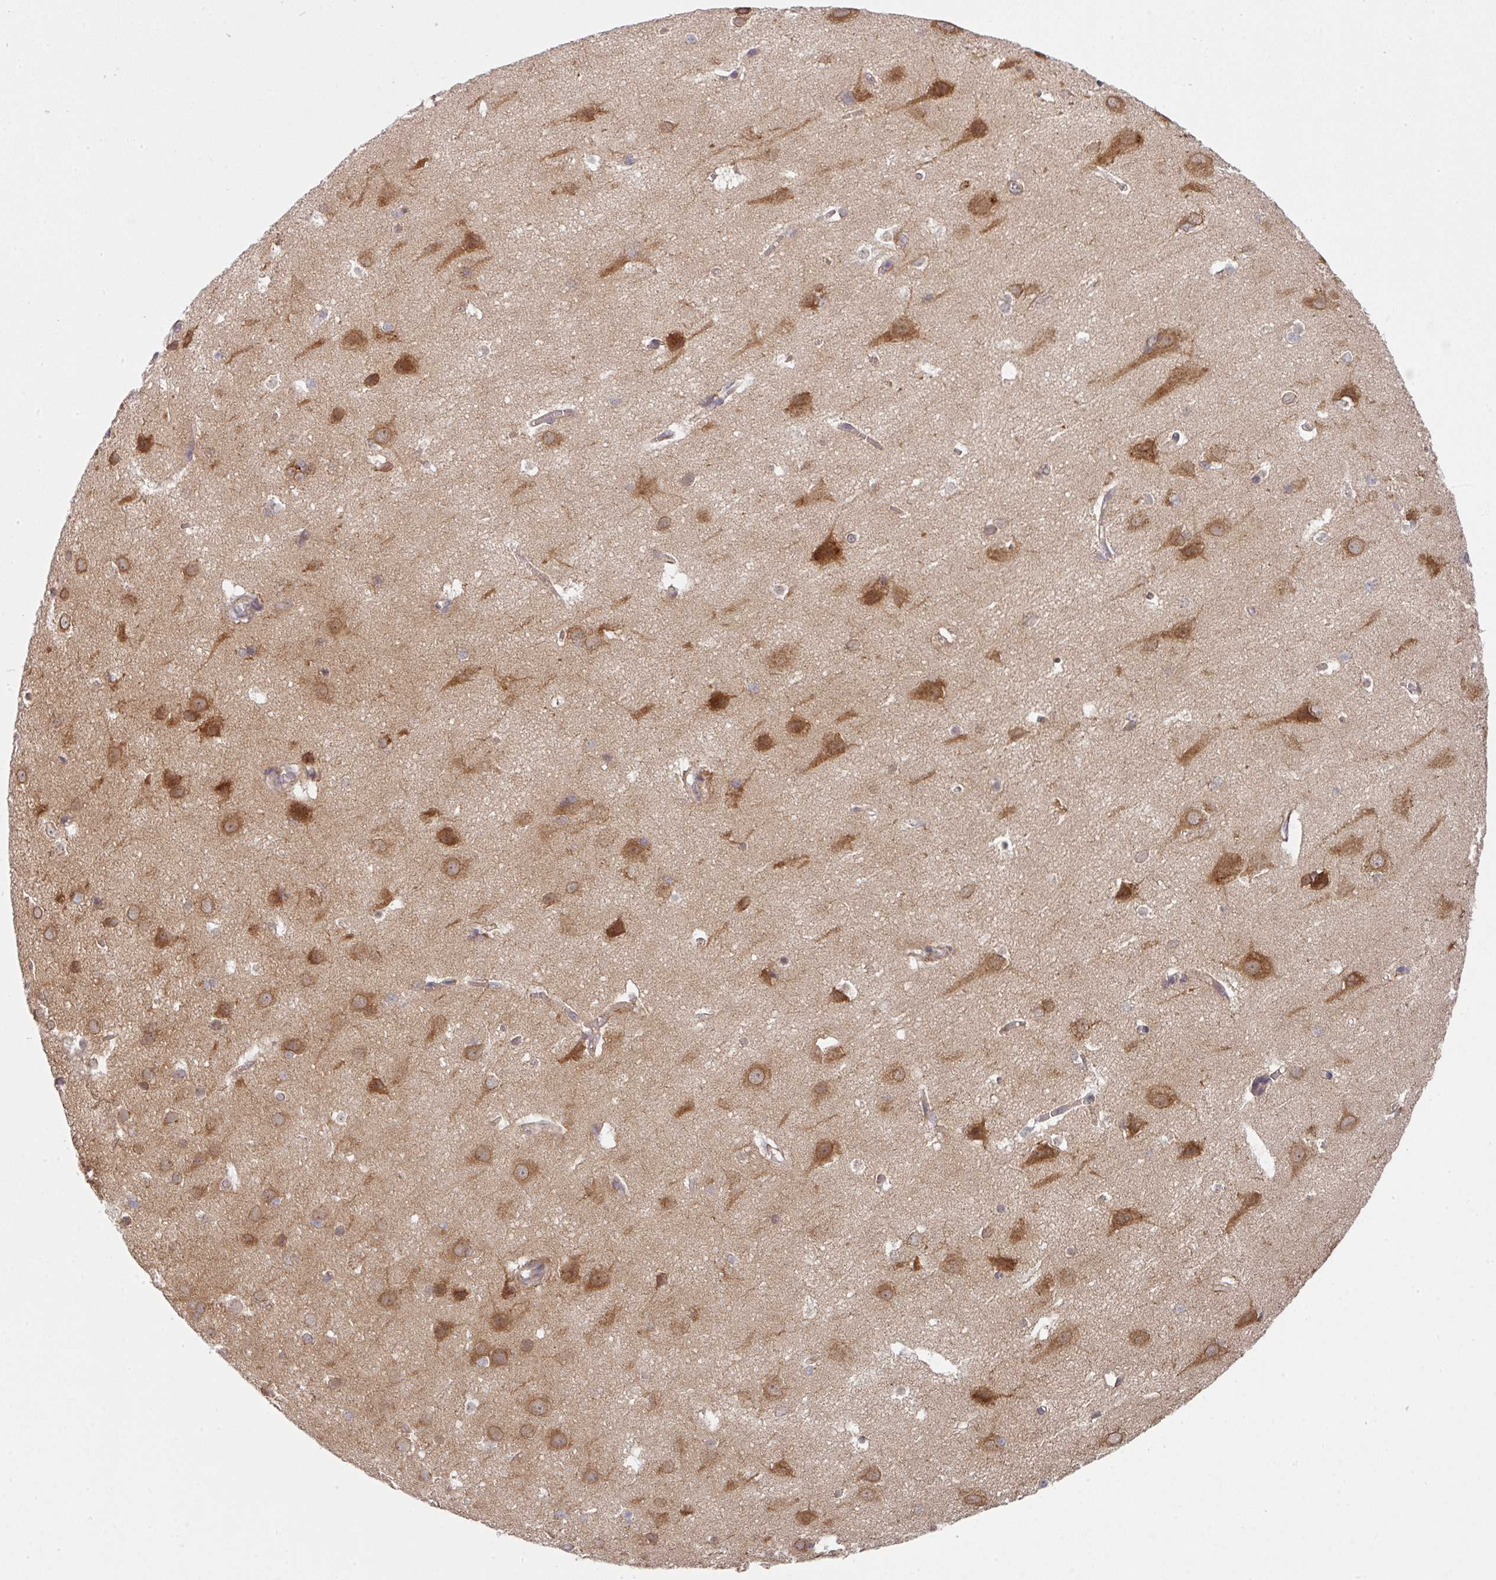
{"staining": {"intensity": "negative", "quantity": "none", "location": "none"}, "tissue": "cerebral cortex", "cell_type": "Endothelial cells", "image_type": "normal", "snomed": [{"axis": "morphology", "description": "Normal tissue, NOS"}, {"axis": "topography", "description": "Cerebral cortex"}], "caption": "A high-resolution photomicrograph shows IHC staining of normal cerebral cortex, which displays no significant positivity in endothelial cells.", "gene": "CAMLG", "patient": {"sex": "male", "age": 37}}